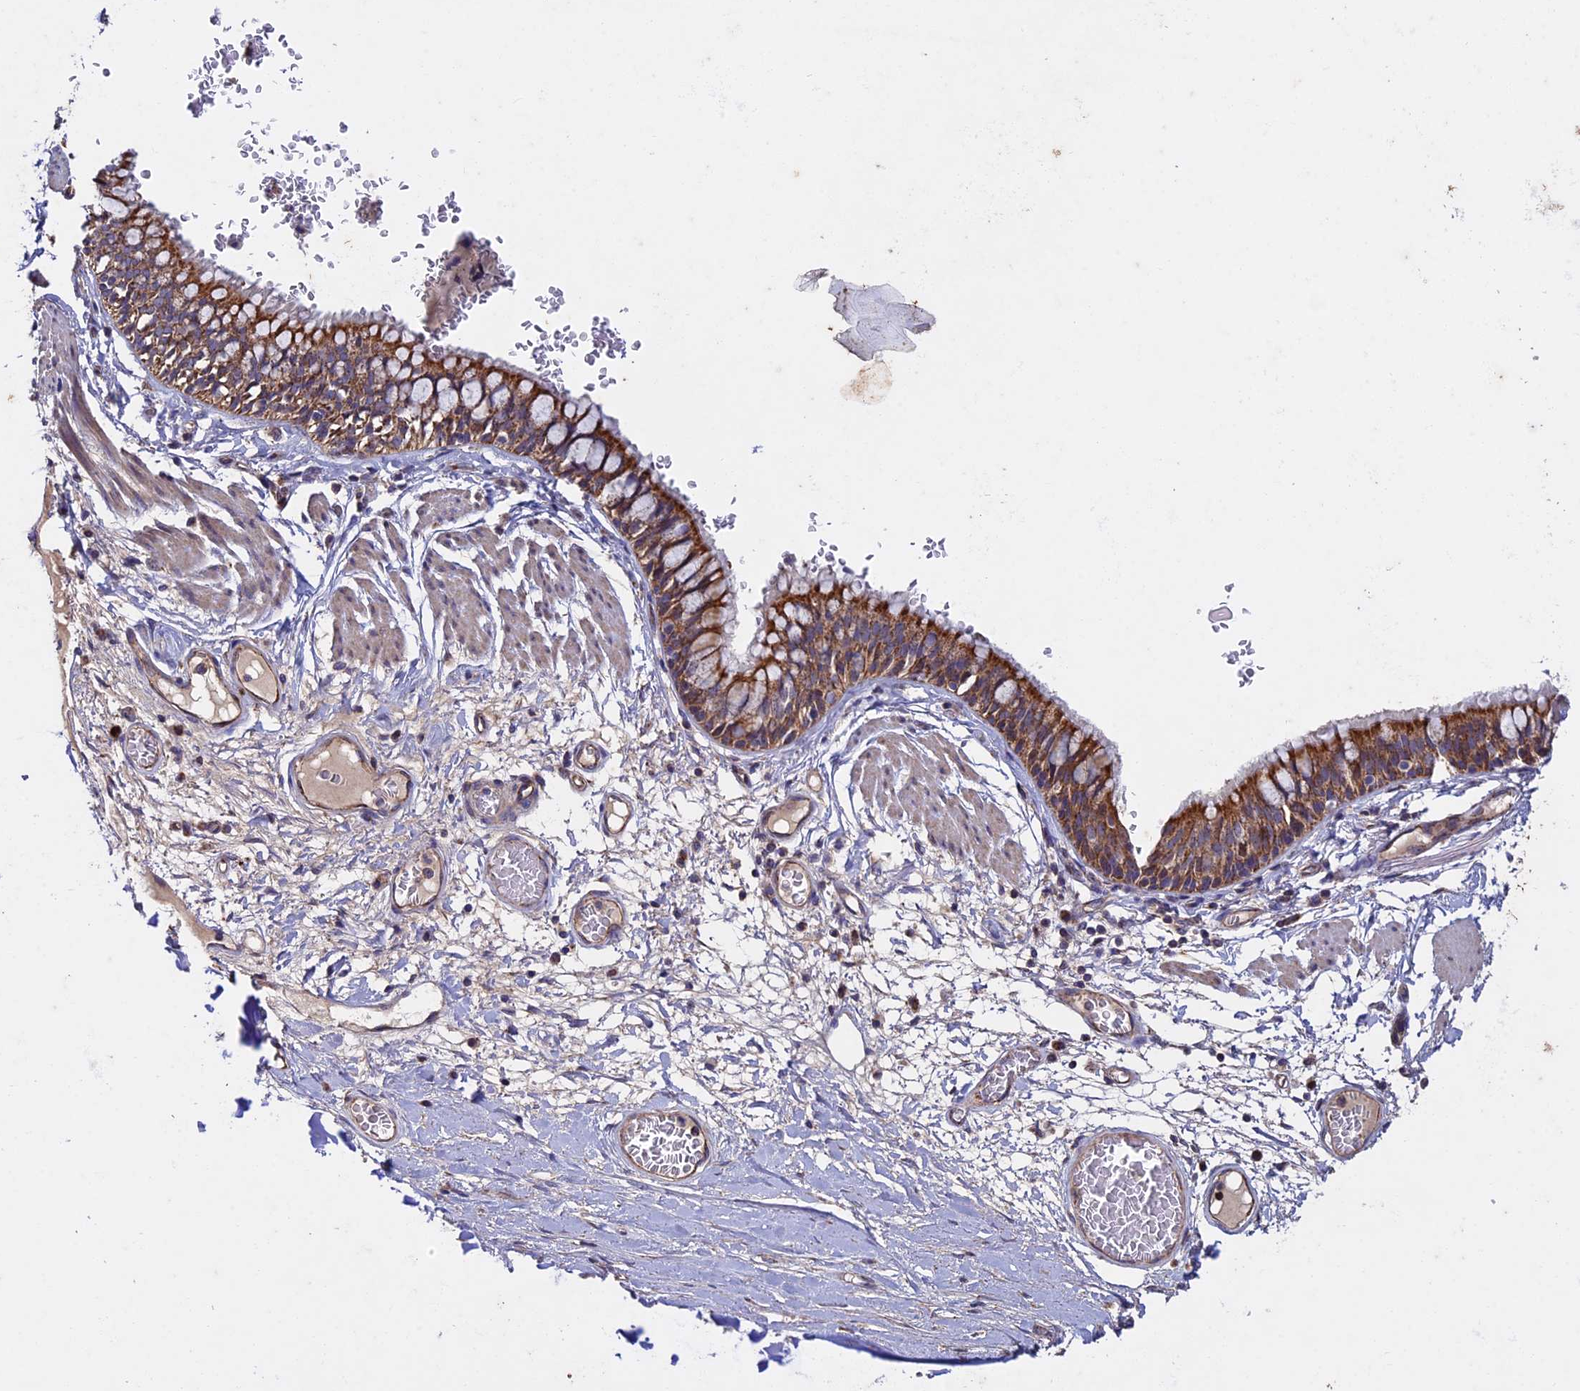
{"staining": {"intensity": "moderate", "quantity": ">75%", "location": "cytoplasmic/membranous"}, "tissue": "bronchus", "cell_type": "Respiratory epithelial cells", "image_type": "normal", "snomed": [{"axis": "morphology", "description": "Normal tissue, NOS"}, {"axis": "topography", "description": "Cartilage tissue"}, {"axis": "topography", "description": "Bronchus"}], "caption": "A high-resolution histopathology image shows immunohistochemistry staining of benign bronchus, which displays moderate cytoplasmic/membranous staining in about >75% of respiratory epithelial cells.", "gene": "RNF17", "patient": {"sex": "female", "age": 36}}